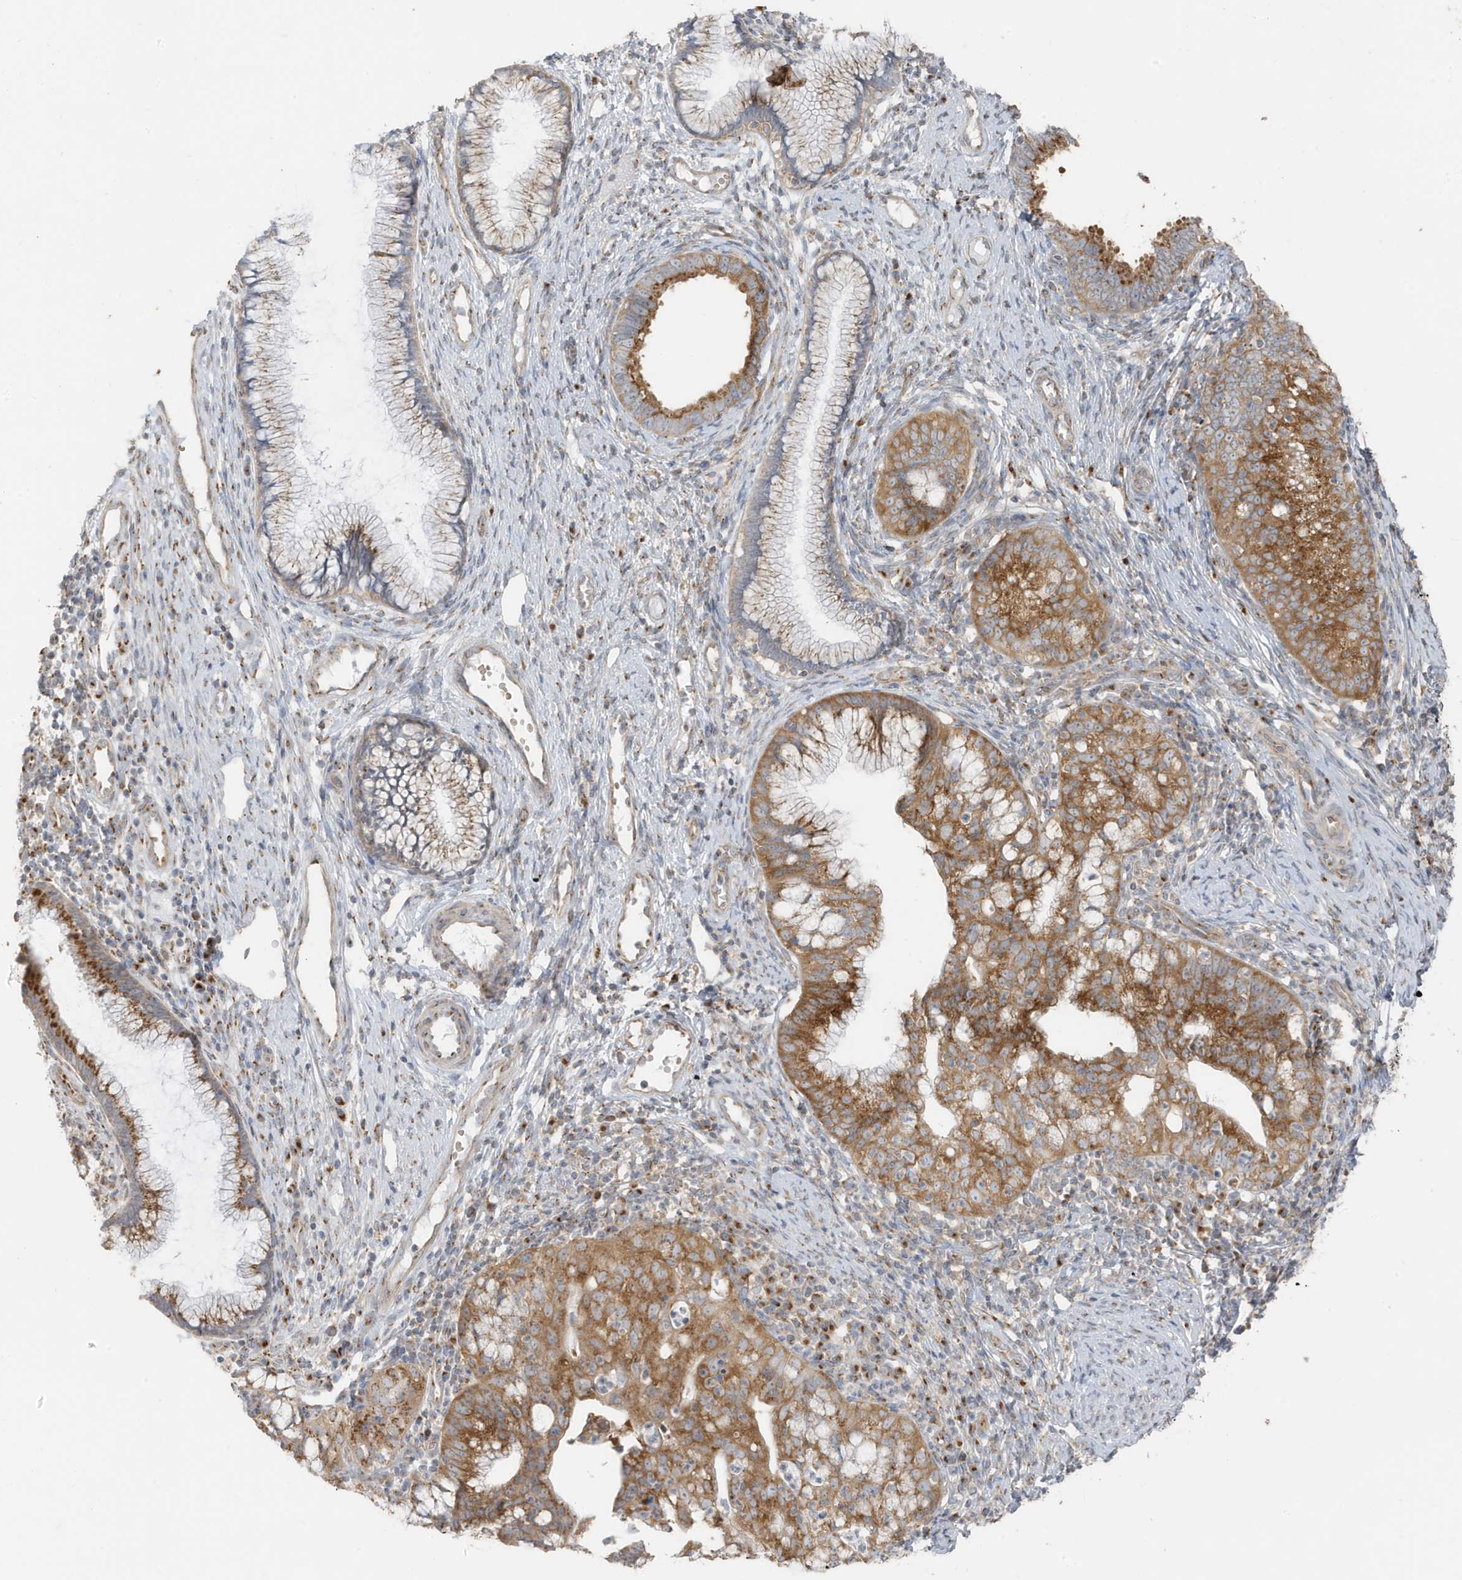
{"staining": {"intensity": "moderate", "quantity": ">75%", "location": "cytoplasmic/membranous"}, "tissue": "cervical cancer", "cell_type": "Tumor cells", "image_type": "cancer", "snomed": [{"axis": "morphology", "description": "Adenocarcinoma, NOS"}, {"axis": "topography", "description": "Cervix"}], "caption": "Human adenocarcinoma (cervical) stained with a brown dye exhibits moderate cytoplasmic/membranous positive positivity in approximately >75% of tumor cells.", "gene": "GOLGA4", "patient": {"sex": "female", "age": 36}}